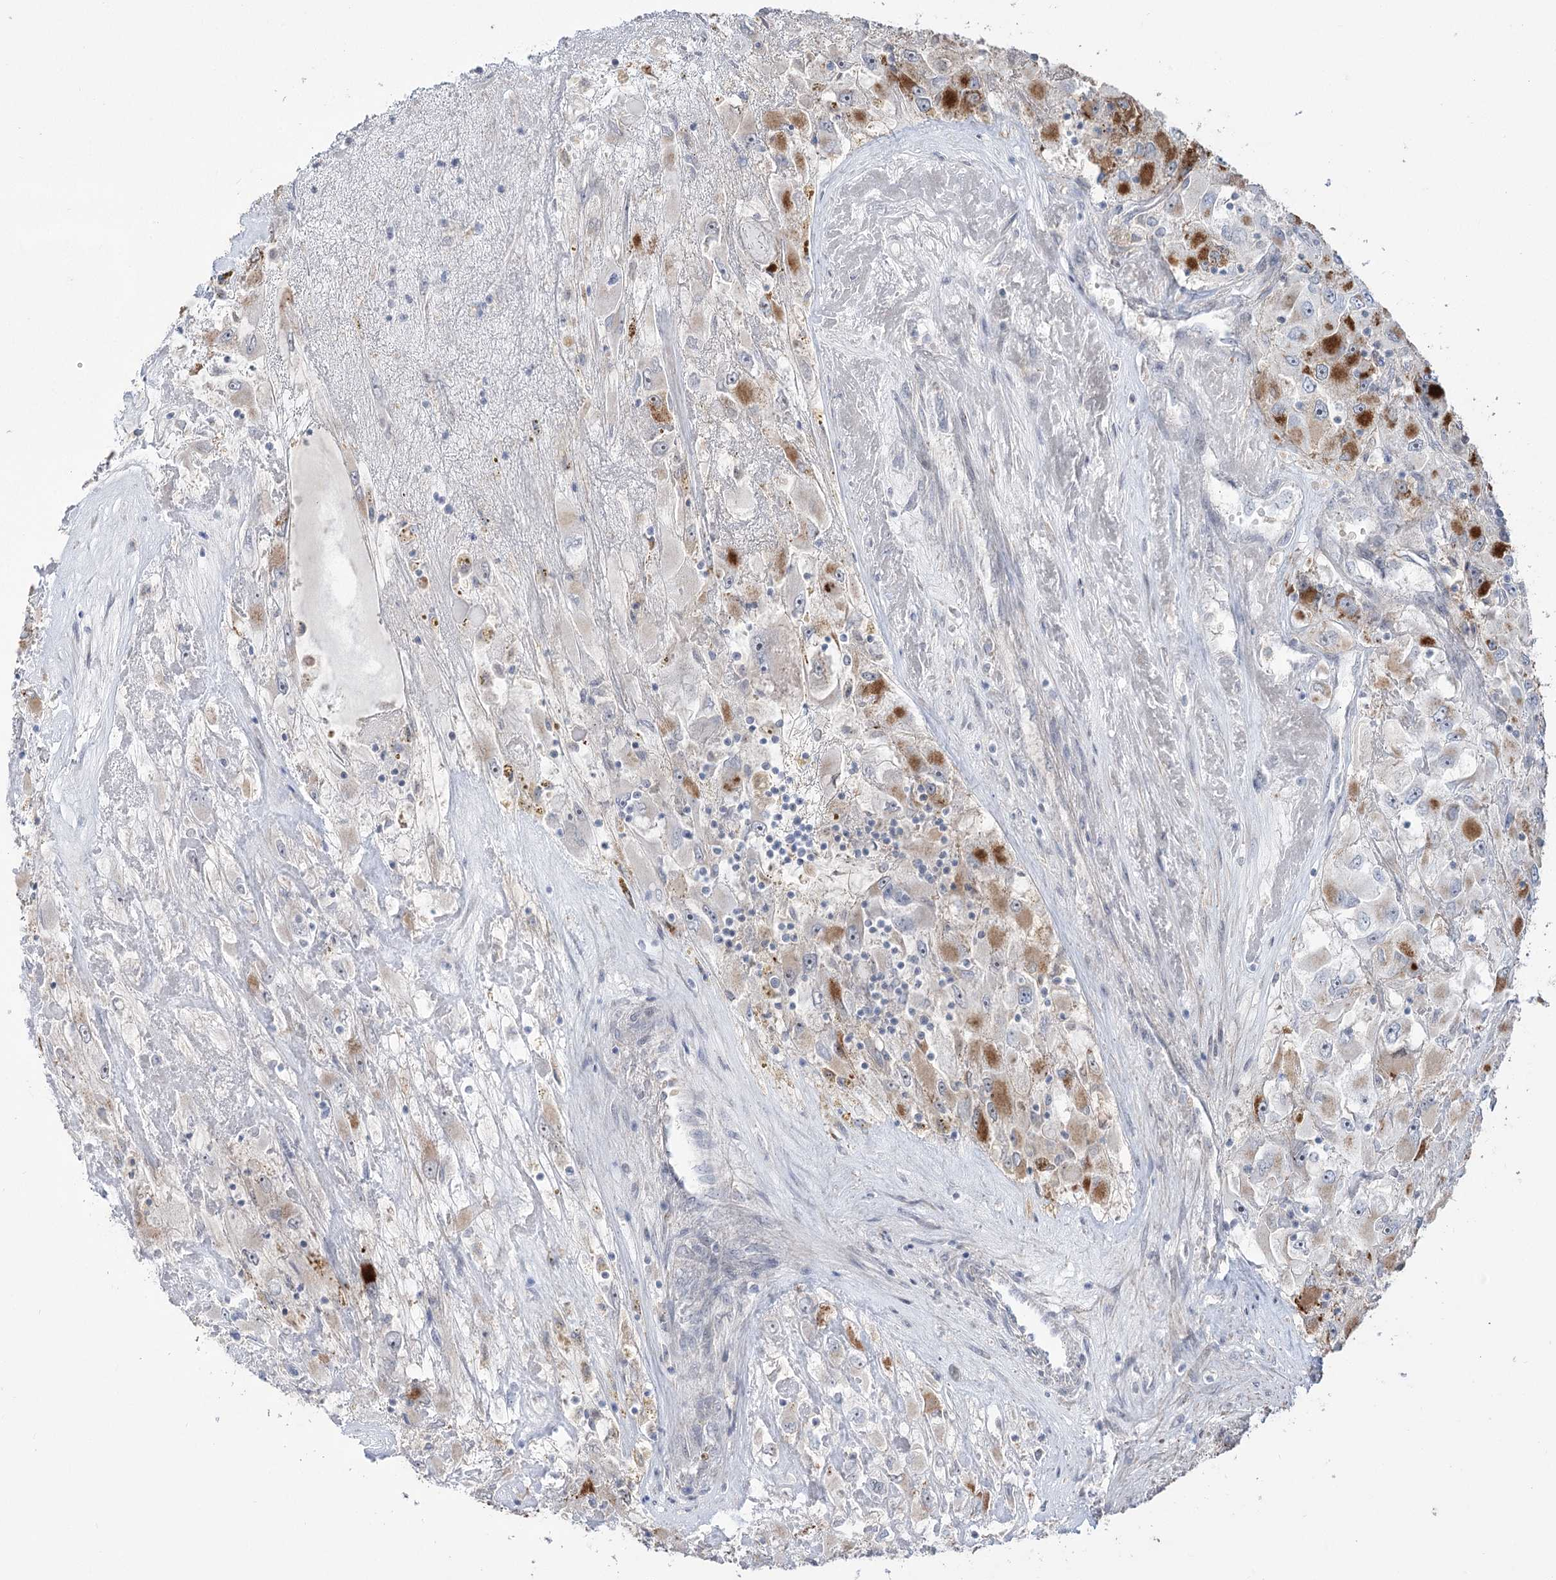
{"staining": {"intensity": "moderate", "quantity": "<25%", "location": "cytoplasmic/membranous"}, "tissue": "renal cancer", "cell_type": "Tumor cells", "image_type": "cancer", "snomed": [{"axis": "morphology", "description": "Adenocarcinoma, NOS"}, {"axis": "topography", "description": "Kidney"}], "caption": "Brown immunohistochemical staining in human renal cancer demonstrates moderate cytoplasmic/membranous staining in about <25% of tumor cells.", "gene": "ZSCAN23", "patient": {"sex": "female", "age": 52}}